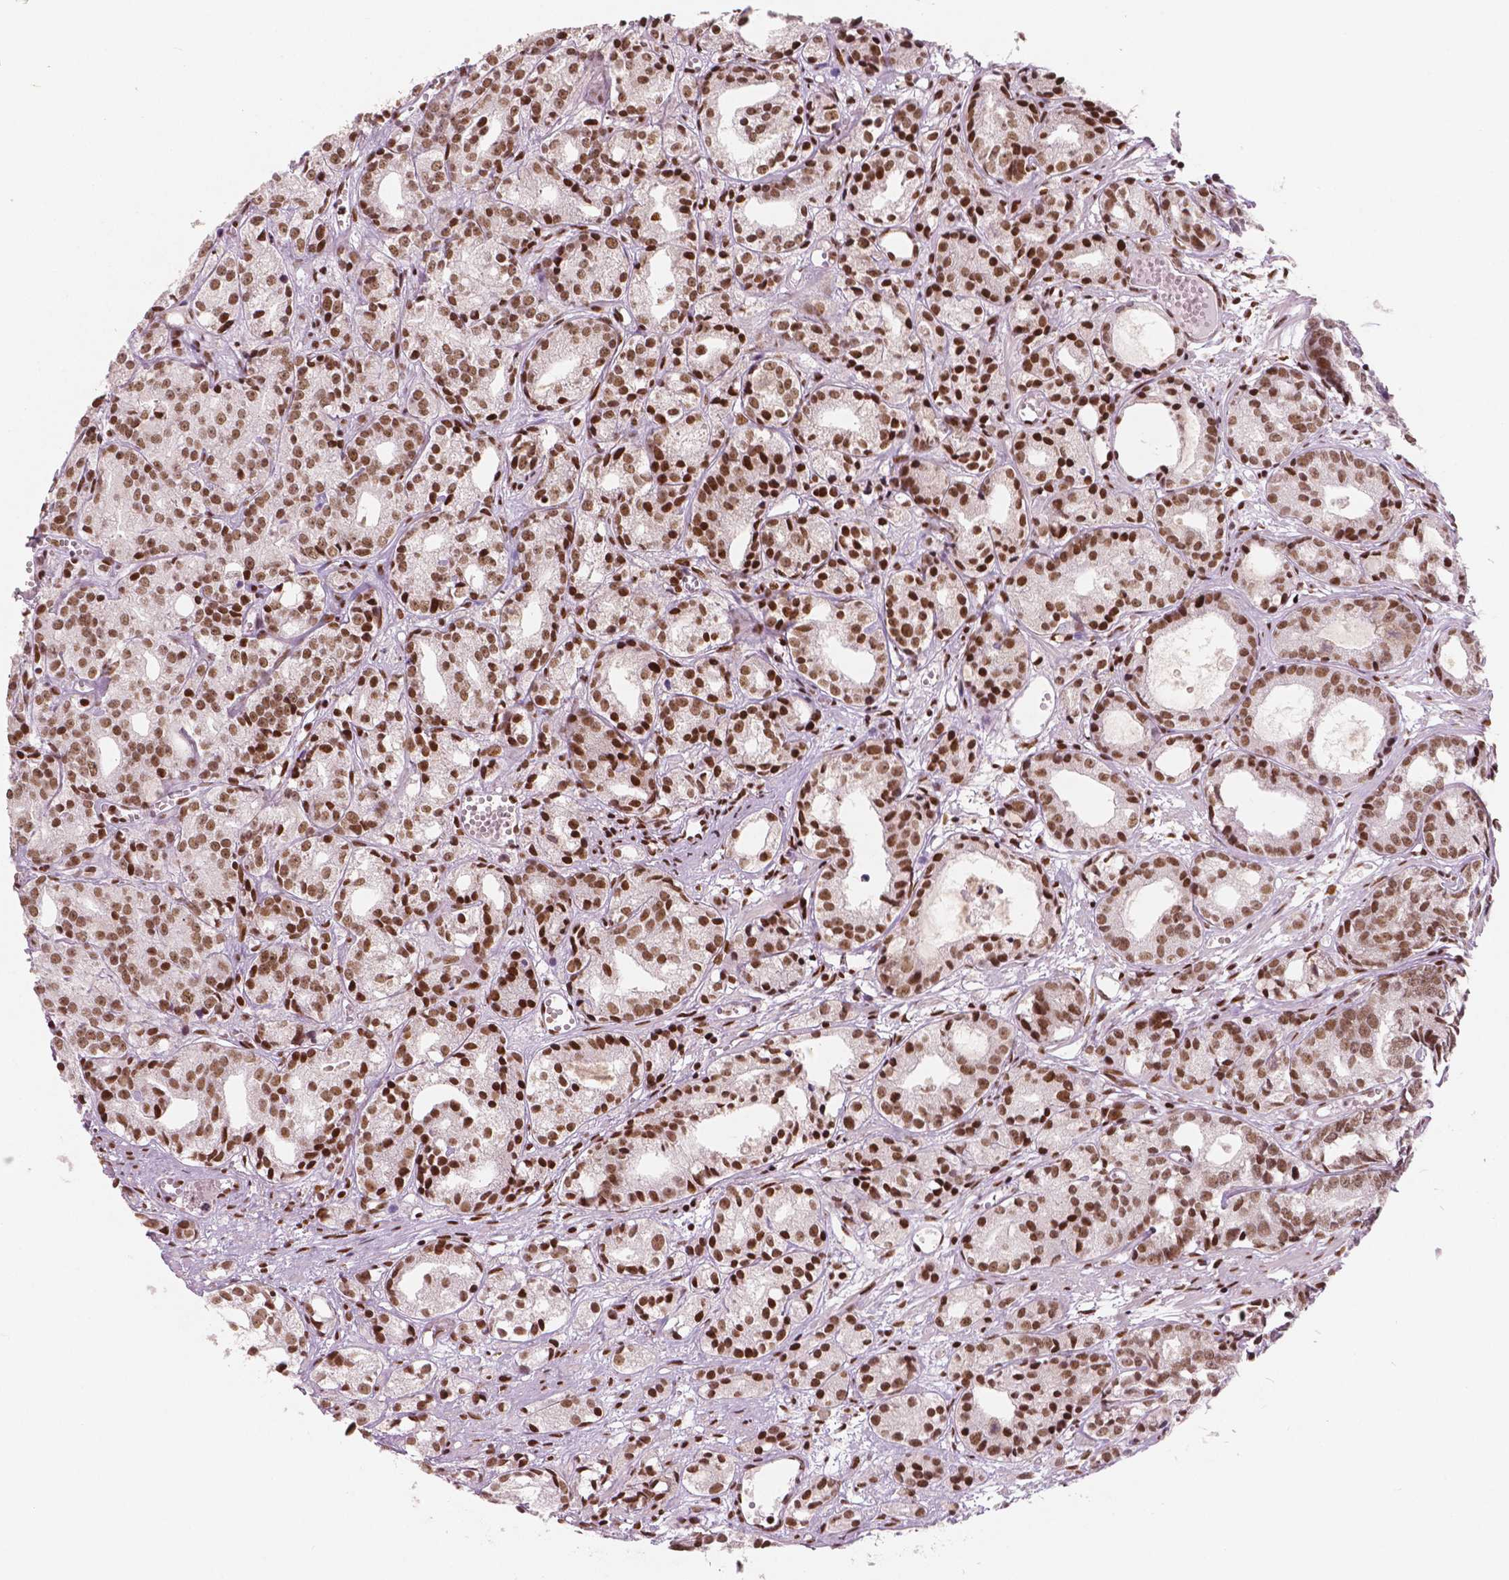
{"staining": {"intensity": "moderate", "quantity": ">75%", "location": "nuclear"}, "tissue": "prostate cancer", "cell_type": "Tumor cells", "image_type": "cancer", "snomed": [{"axis": "morphology", "description": "Adenocarcinoma, Medium grade"}, {"axis": "topography", "description": "Prostate"}], "caption": "Adenocarcinoma (medium-grade) (prostate) stained with immunohistochemistry (IHC) shows moderate nuclear staining in about >75% of tumor cells.", "gene": "BRD4", "patient": {"sex": "male", "age": 74}}